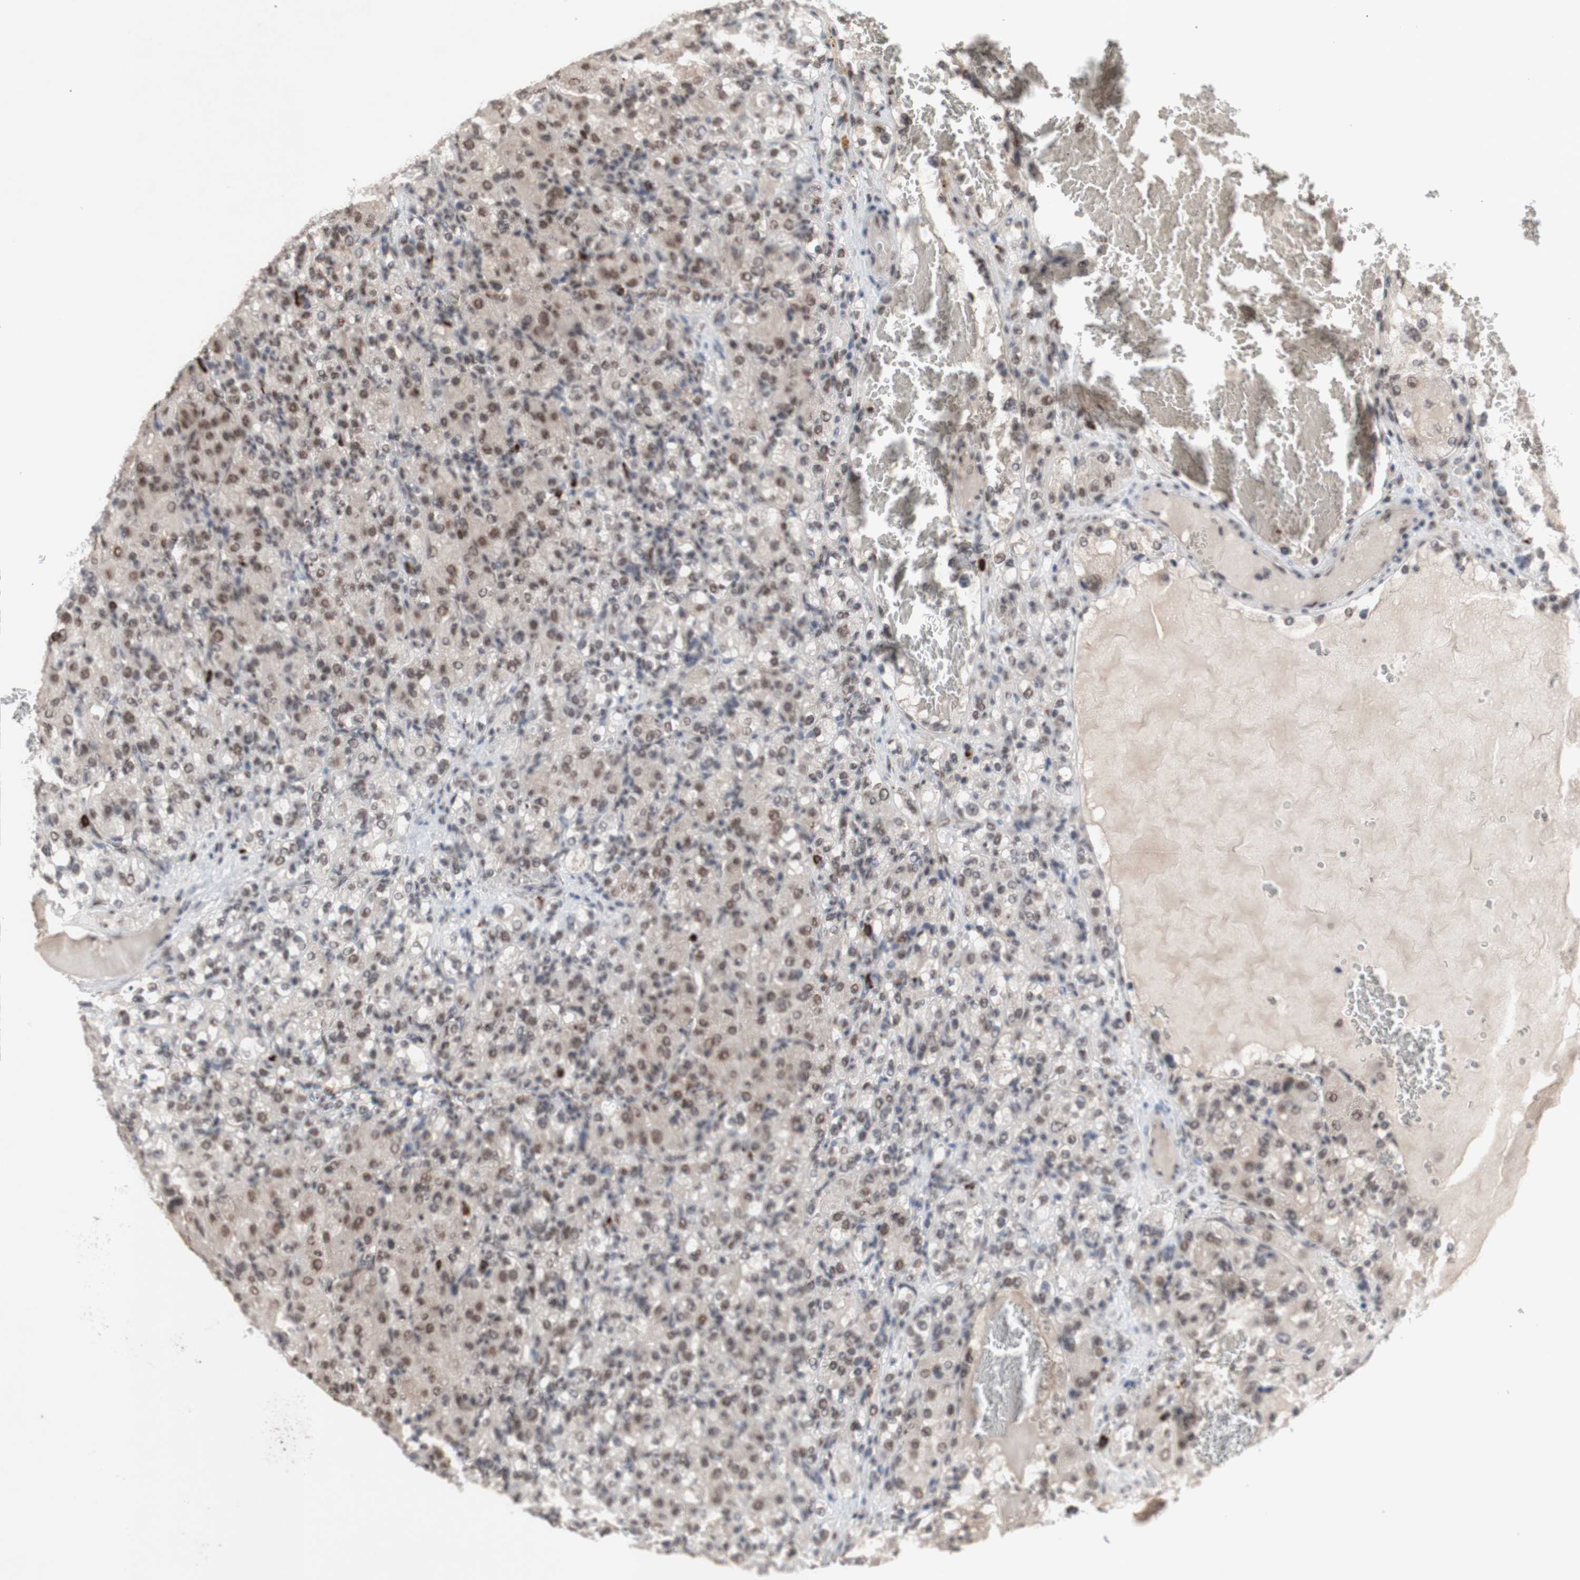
{"staining": {"intensity": "moderate", "quantity": ">75%", "location": "nuclear"}, "tissue": "renal cancer", "cell_type": "Tumor cells", "image_type": "cancer", "snomed": [{"axis": "morphology", "description": "Adenocarcinoma, NOS"}, {"axis": "topography", "description": "Kidney"}], "caption": "Immunohistochemistry (IHC) (DAB) staining of human renal cancer demonstrates moderate nuclear protein positivity in approximately >75% of tumor cells.", "gene": "SFPQ", "patient": {"sex": "male", "age": 61}}